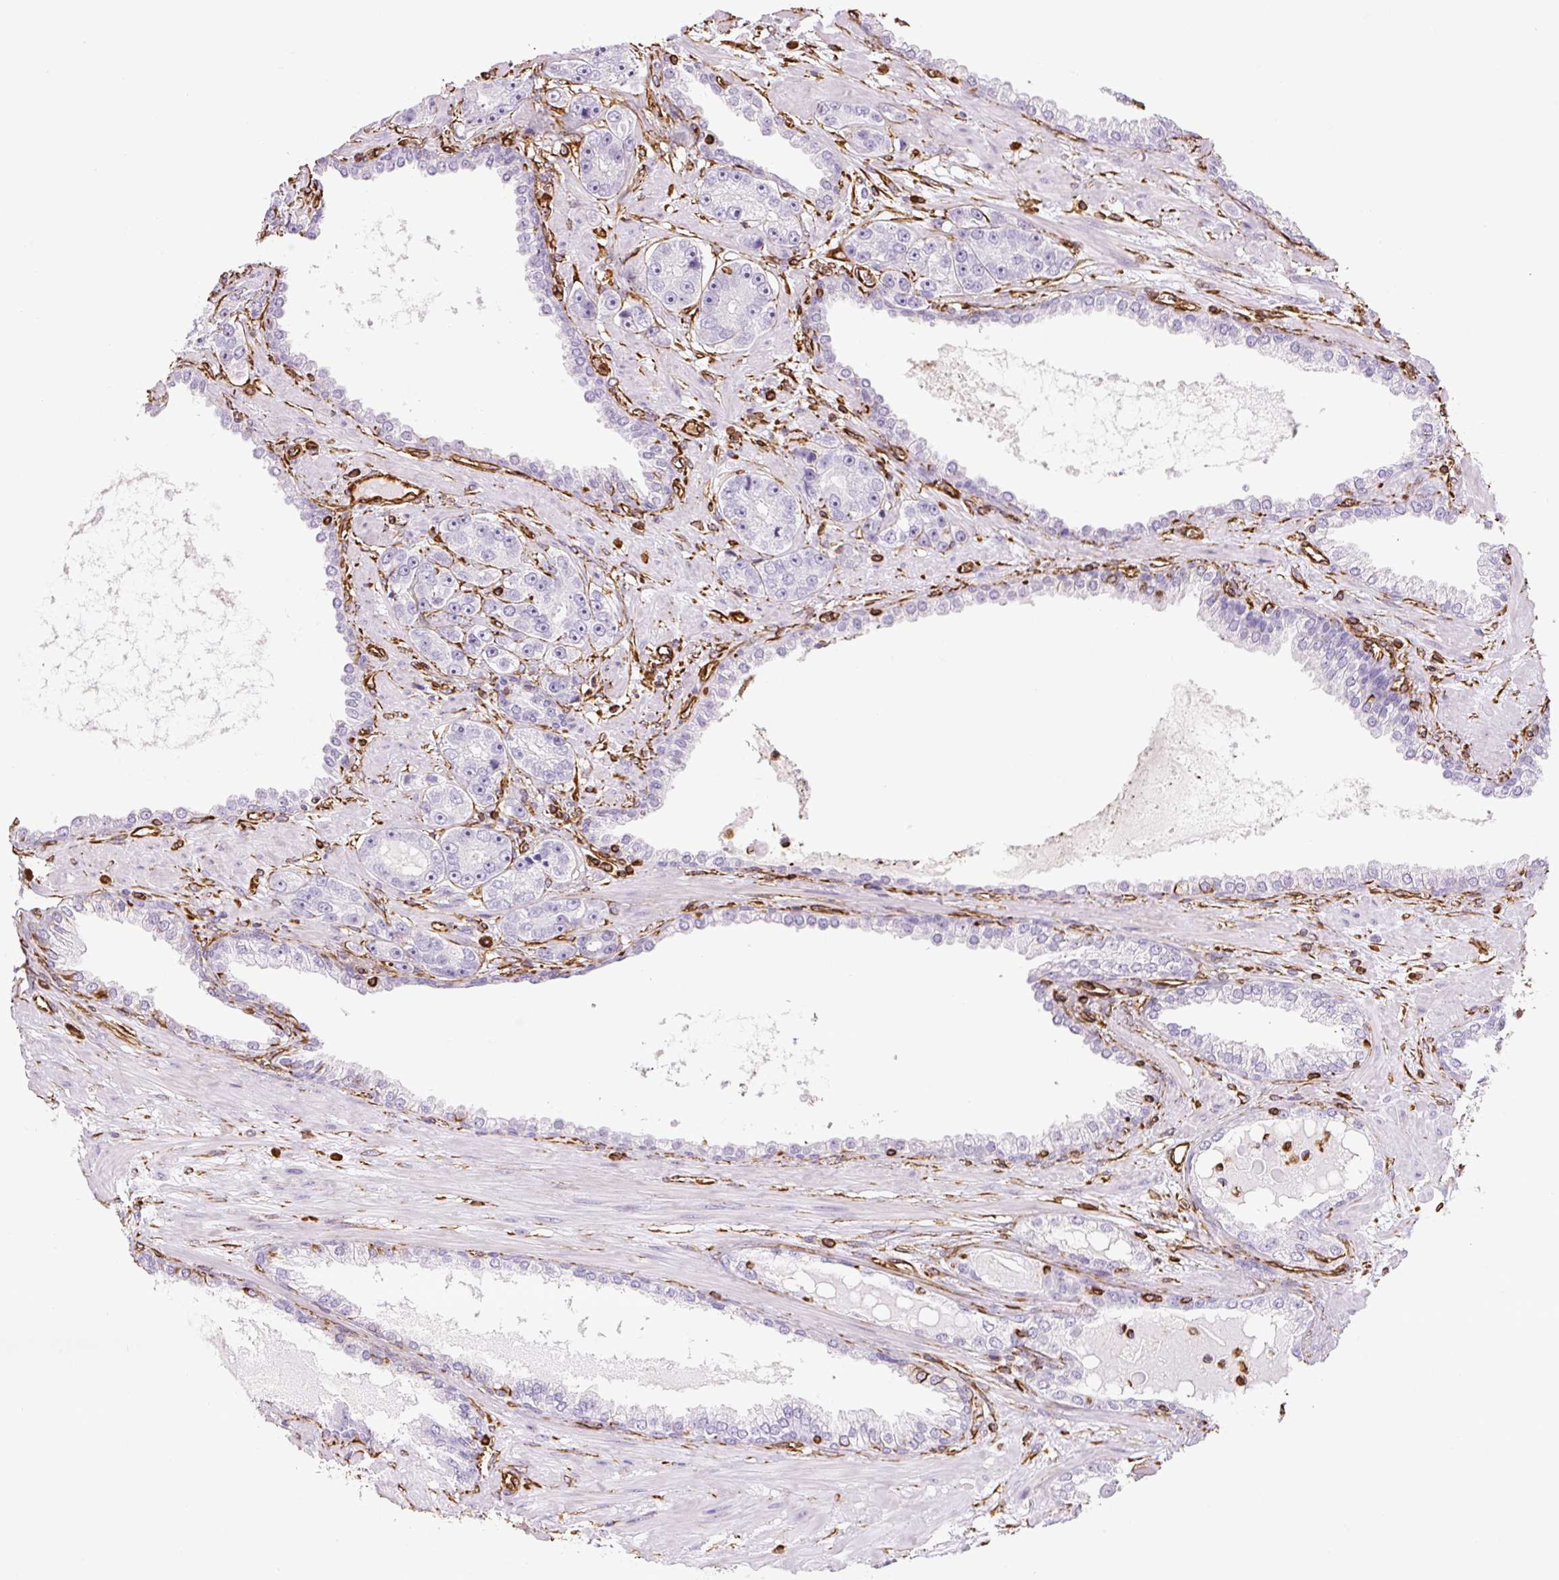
{"staining": {"intensity": "negative", "quantity": "none", "location": "none"}, "tissue": "prostate cancer", "cell_type": "Tumor cells", "image_type": "cancer", "snomed": [{"axis": "morphology", "description": "Adenocarcinoma, High grade"}, {"axis": "topography", "description": "Prostate"}], "caption": "Immunohistochemistry image of prostate high-grade adenocarcinoma stained for a protein (brown), which reveals no positivity in tumor cells. (DAB (3,3'-diaminobenzidine) immunohistochemistry (IHC) with hematoxylin counter stain).", "gene": "VIM", "patient": {"sex": "male", "age": 71}}